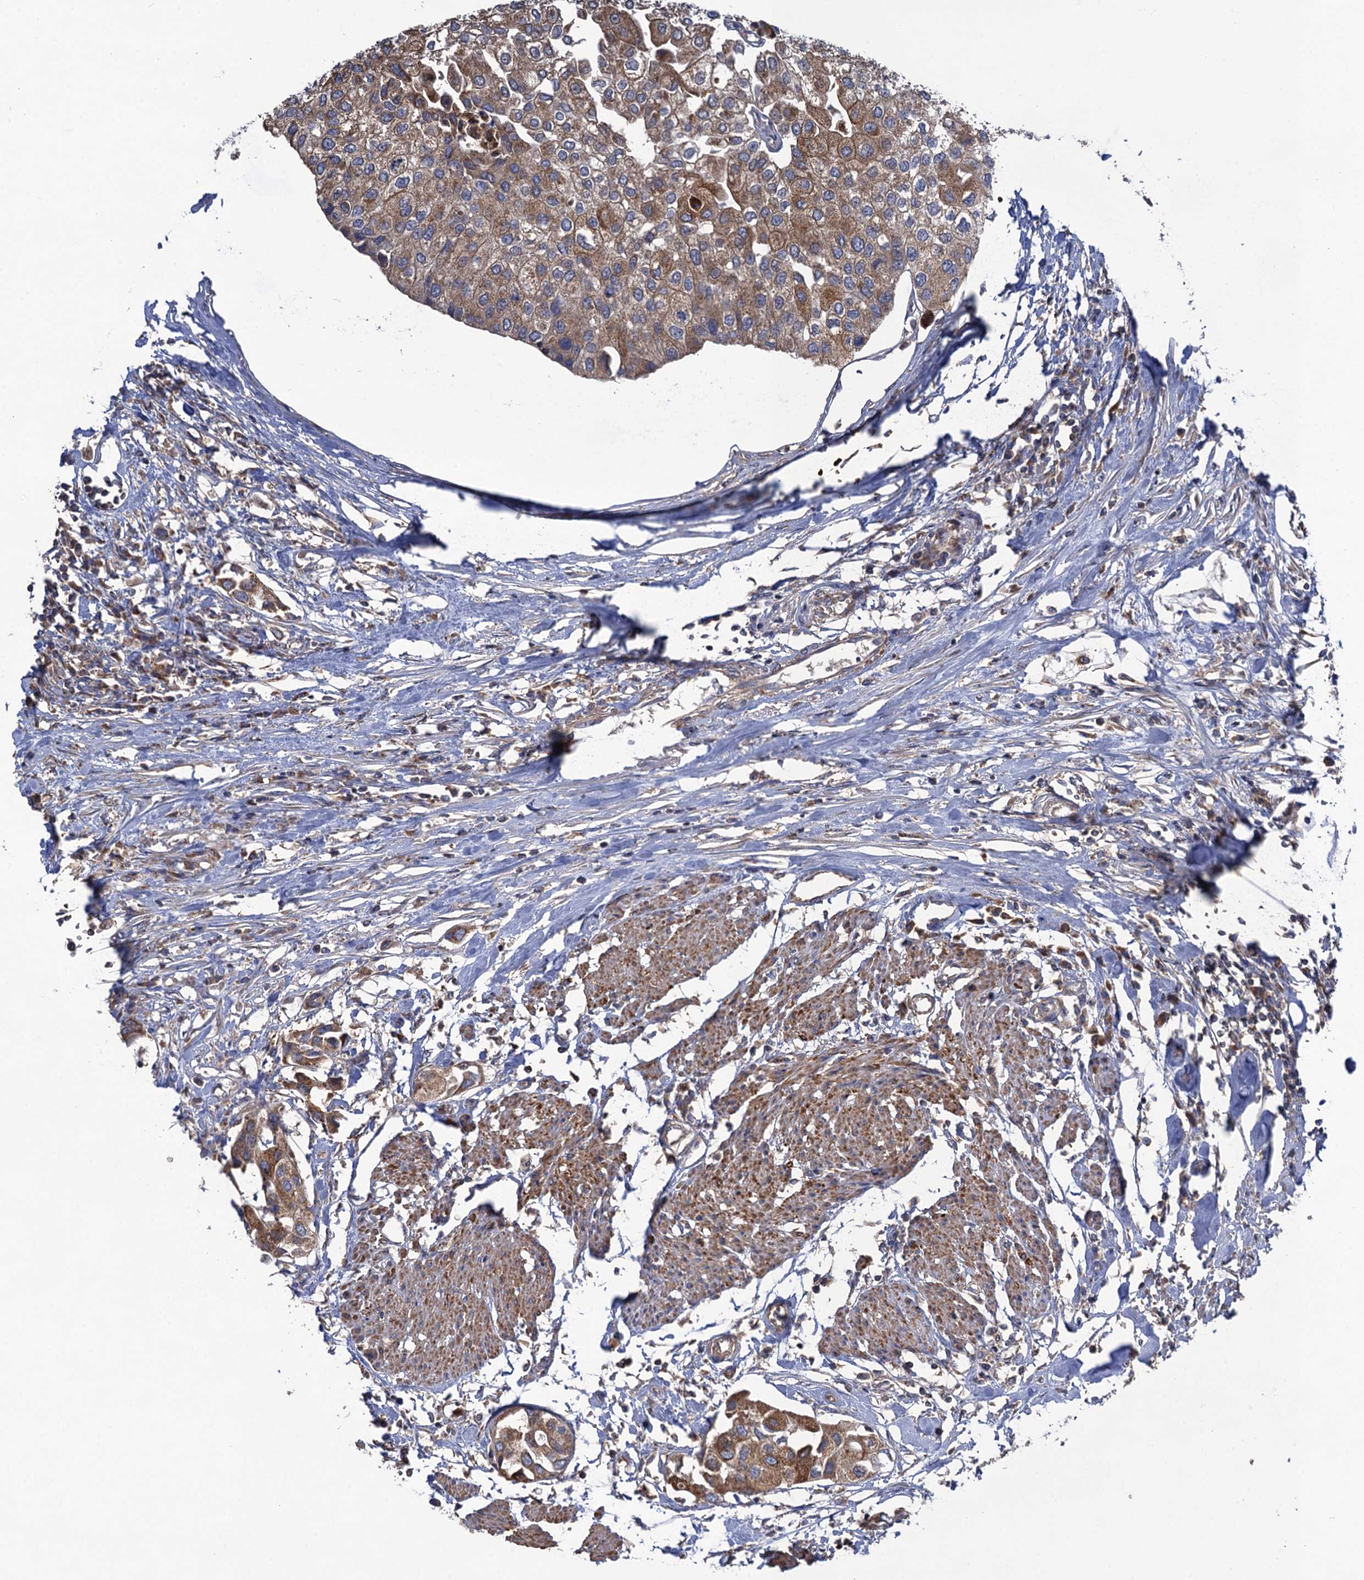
{"staining": {"intensity": "moderate", "quantity": ">75%", "location": "cytoplasmic/membranous"}, "tissue": "urothelial cancer", "cell_type": "Tumor cells", "image_type": "cancer", "snomed": [{"axis": "morphology", "description": "Urothelial carcinoma, High grade"}, {"axis": "topography", "description": "Urinary bladder"}], "caption": "Immunohistochemistry (IHC) staining of urothelial cancer, which shows medium levels of moderate cytoplasmic/membranous positivity in approximately >75% of tumor cells indicating moderate cytoplasmic/membranous protein expression. The staining was performed using DAB (brown) for protein detection and nuclei were counterstained in hematoxylin (blue).", "gene": "WDR88", "patient": {"sex": "male", "age": 64}}